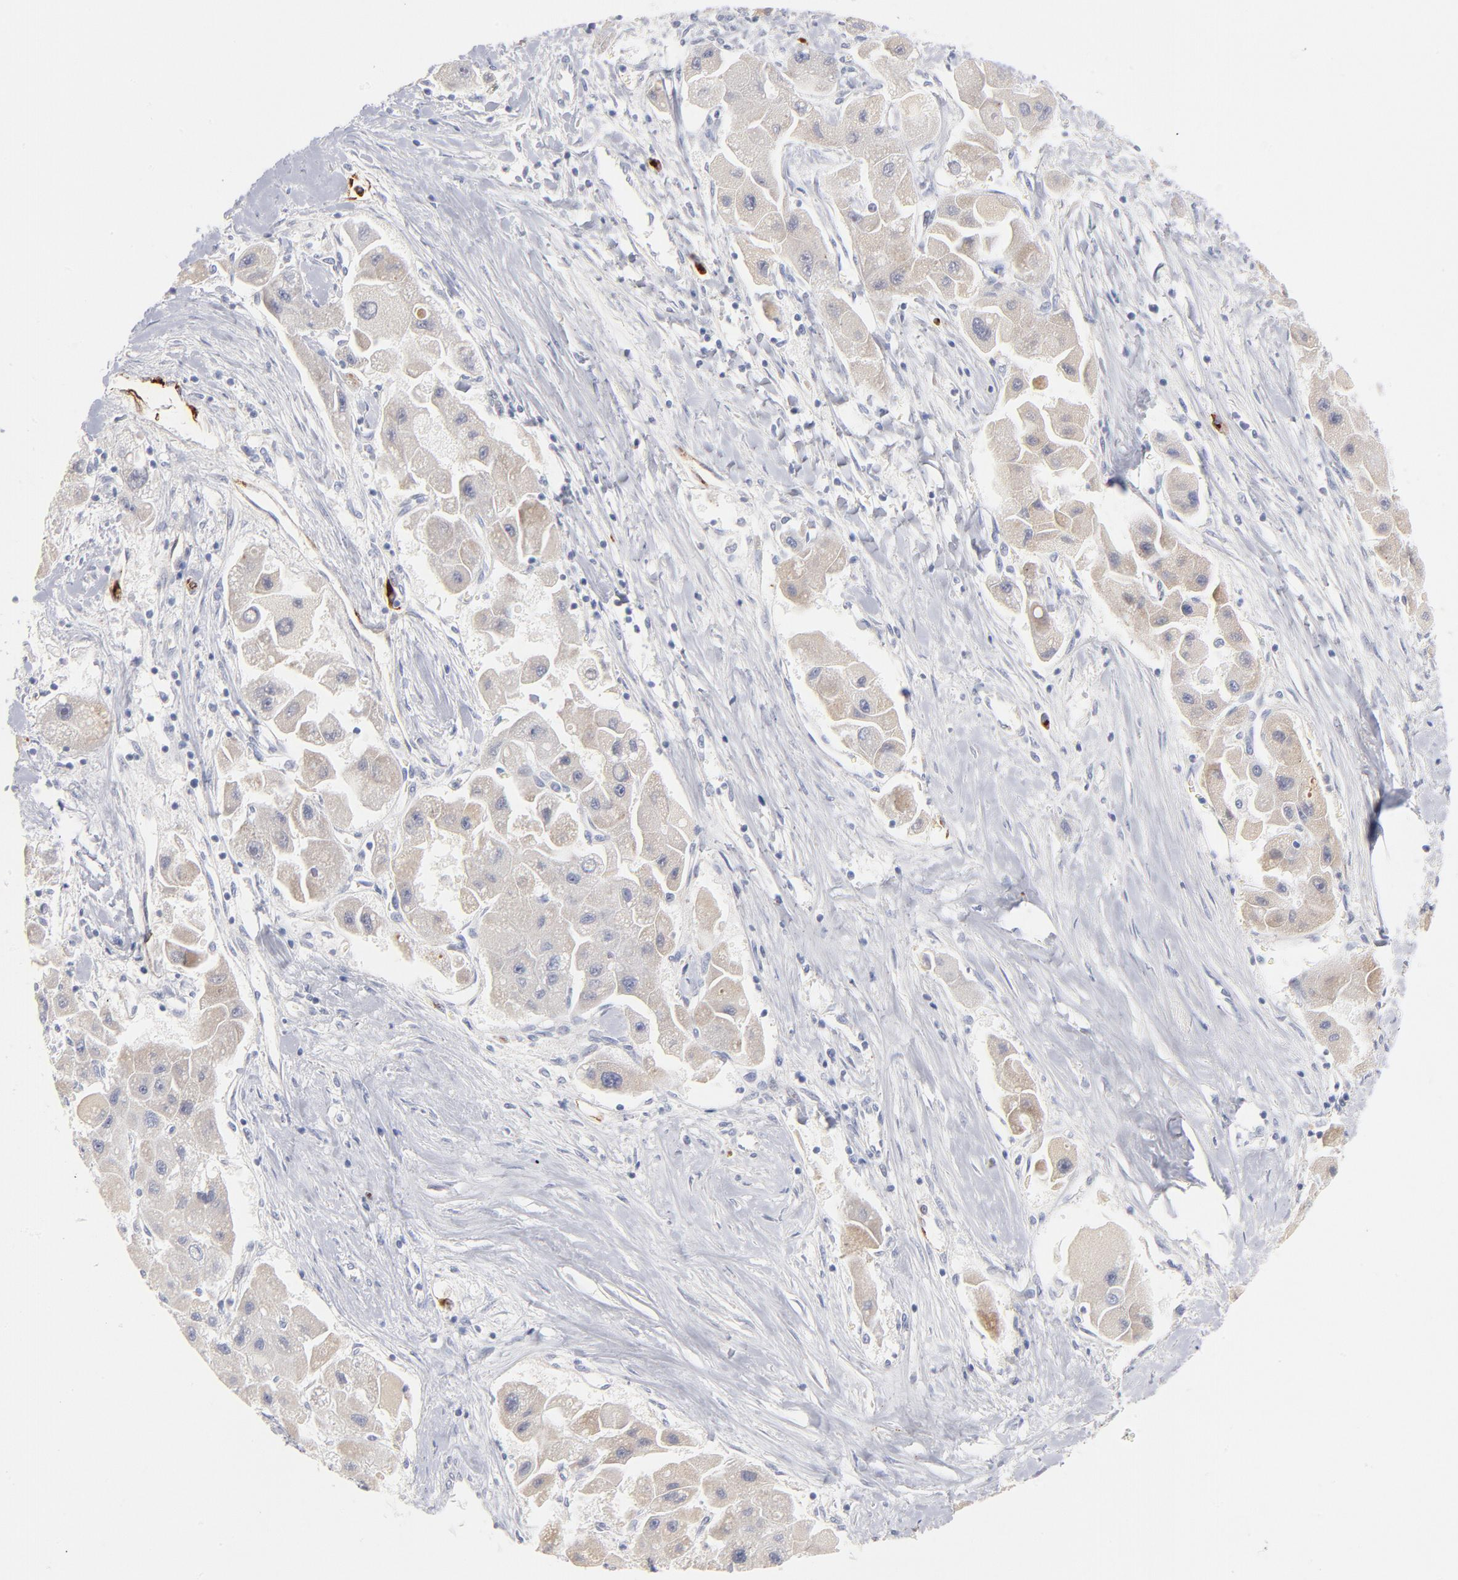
{"staining": {"intensity": "negative", "quantity": "none", "location": "none"}, "tissue": "liver cancer", "cell_type": "Tumor cells", "image_type": "cancer", "snomed": [{"axis": "morphology", "description": "Carcinoma, Hepatocellular, NOS"}, {"axis": "topography", "description": "Liver"}], "caption": "DAB (3,3'-diaminobenzidine) immunohistochemical staining of hepatocellular carcinoma (liver) reveals no significant positivity in tumor cells. Nuclei are stained in blue.", "gene": "PLAT", "patient": {"sex": "male", "age": 24}}